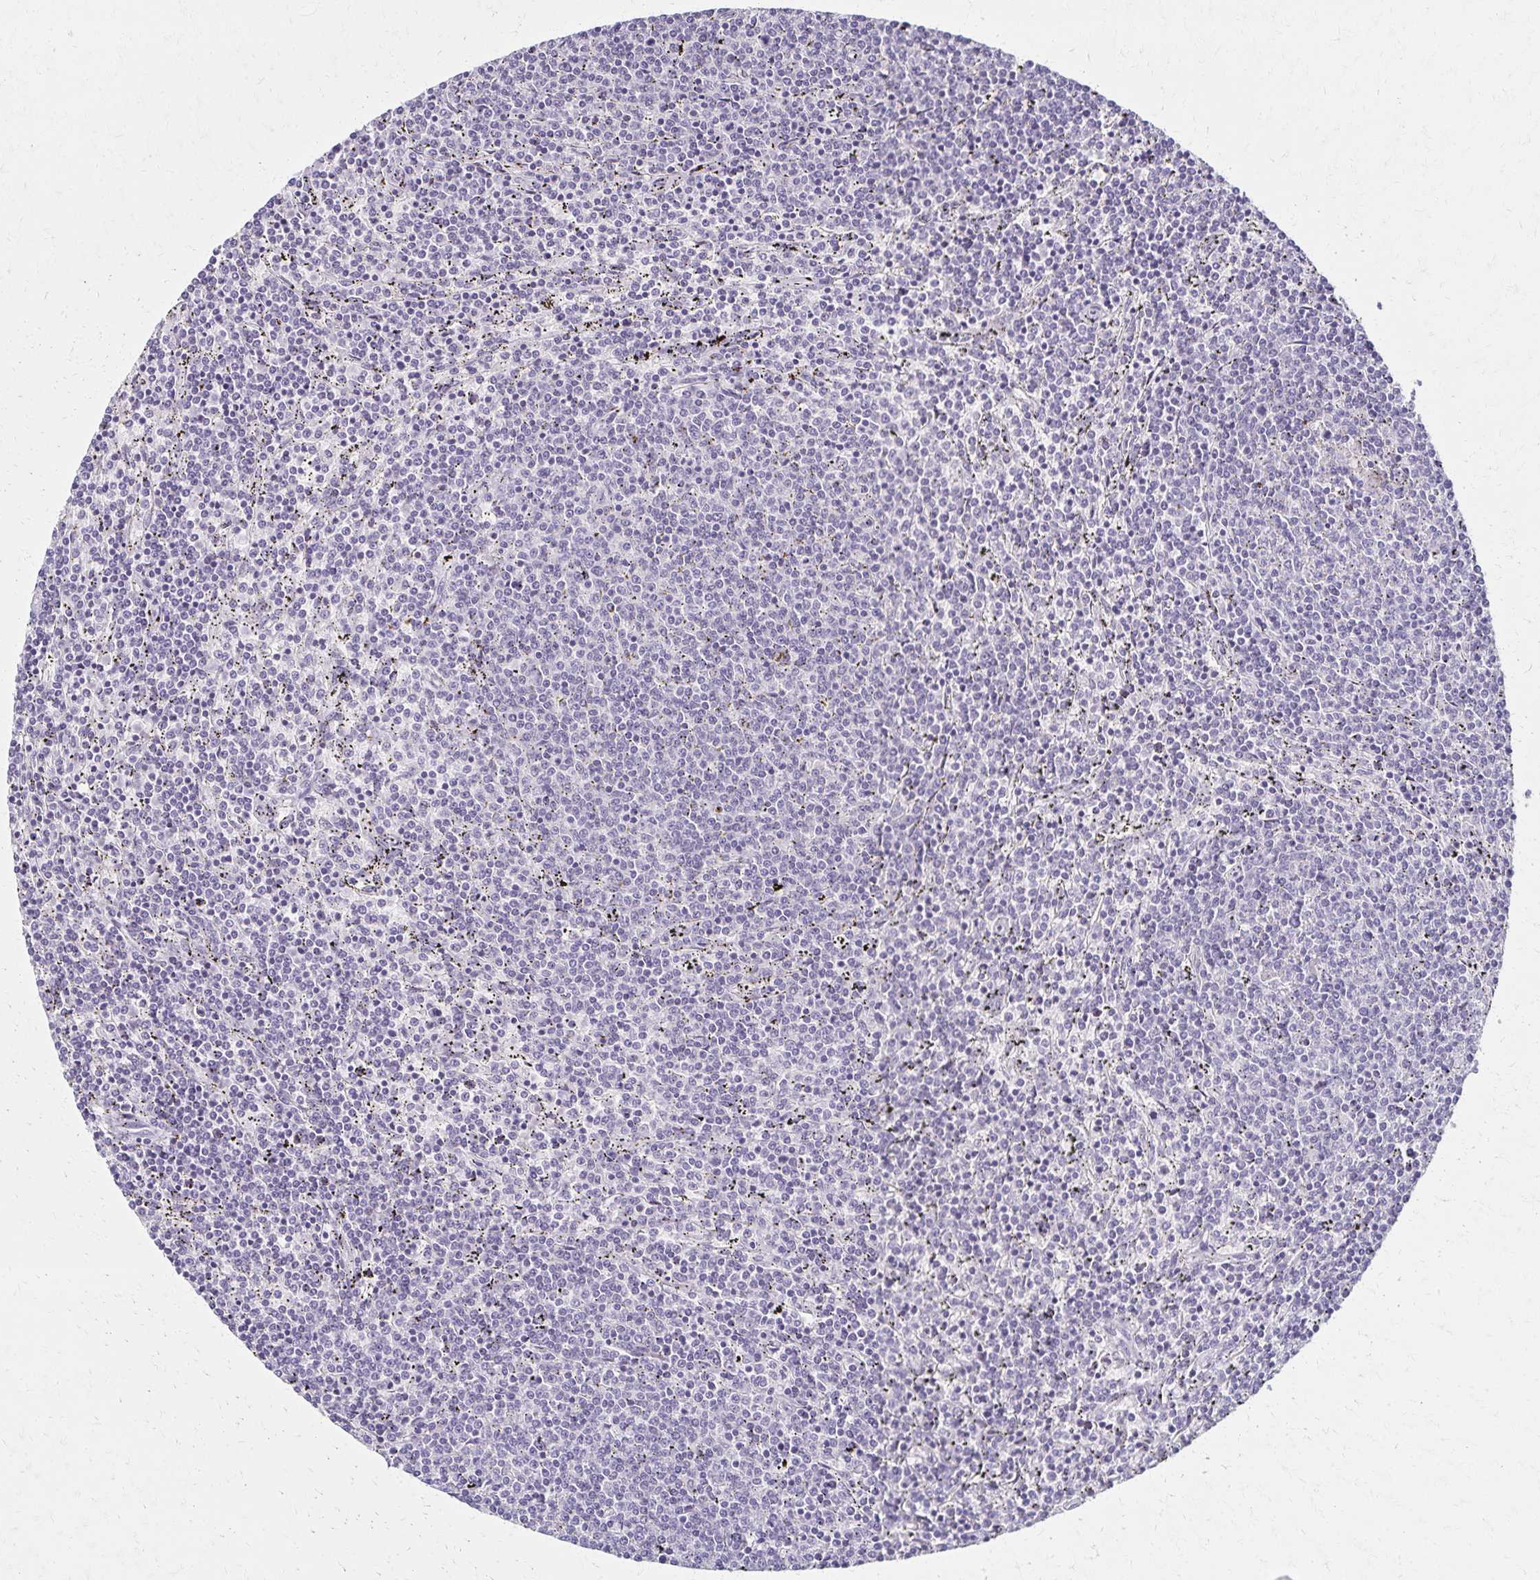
{"staining": {"intensity": "negative", "quantity": "none", "location": "none"}, "tissue": "lymphoma", "cell_type": "Tumor cells", "image_type": "cancer", "snomed": [{"axis": "morphology", "description": "Malignant lymphoma, non-Hodgkin's type, Low grade"}, {"axis": "topography", "description": "Spleen"}], "caption": "IHC of human lymphoma shows no staining in tumor cells.", "gene": "MORC4", "patient": {"sex": "female", "age": 50}}